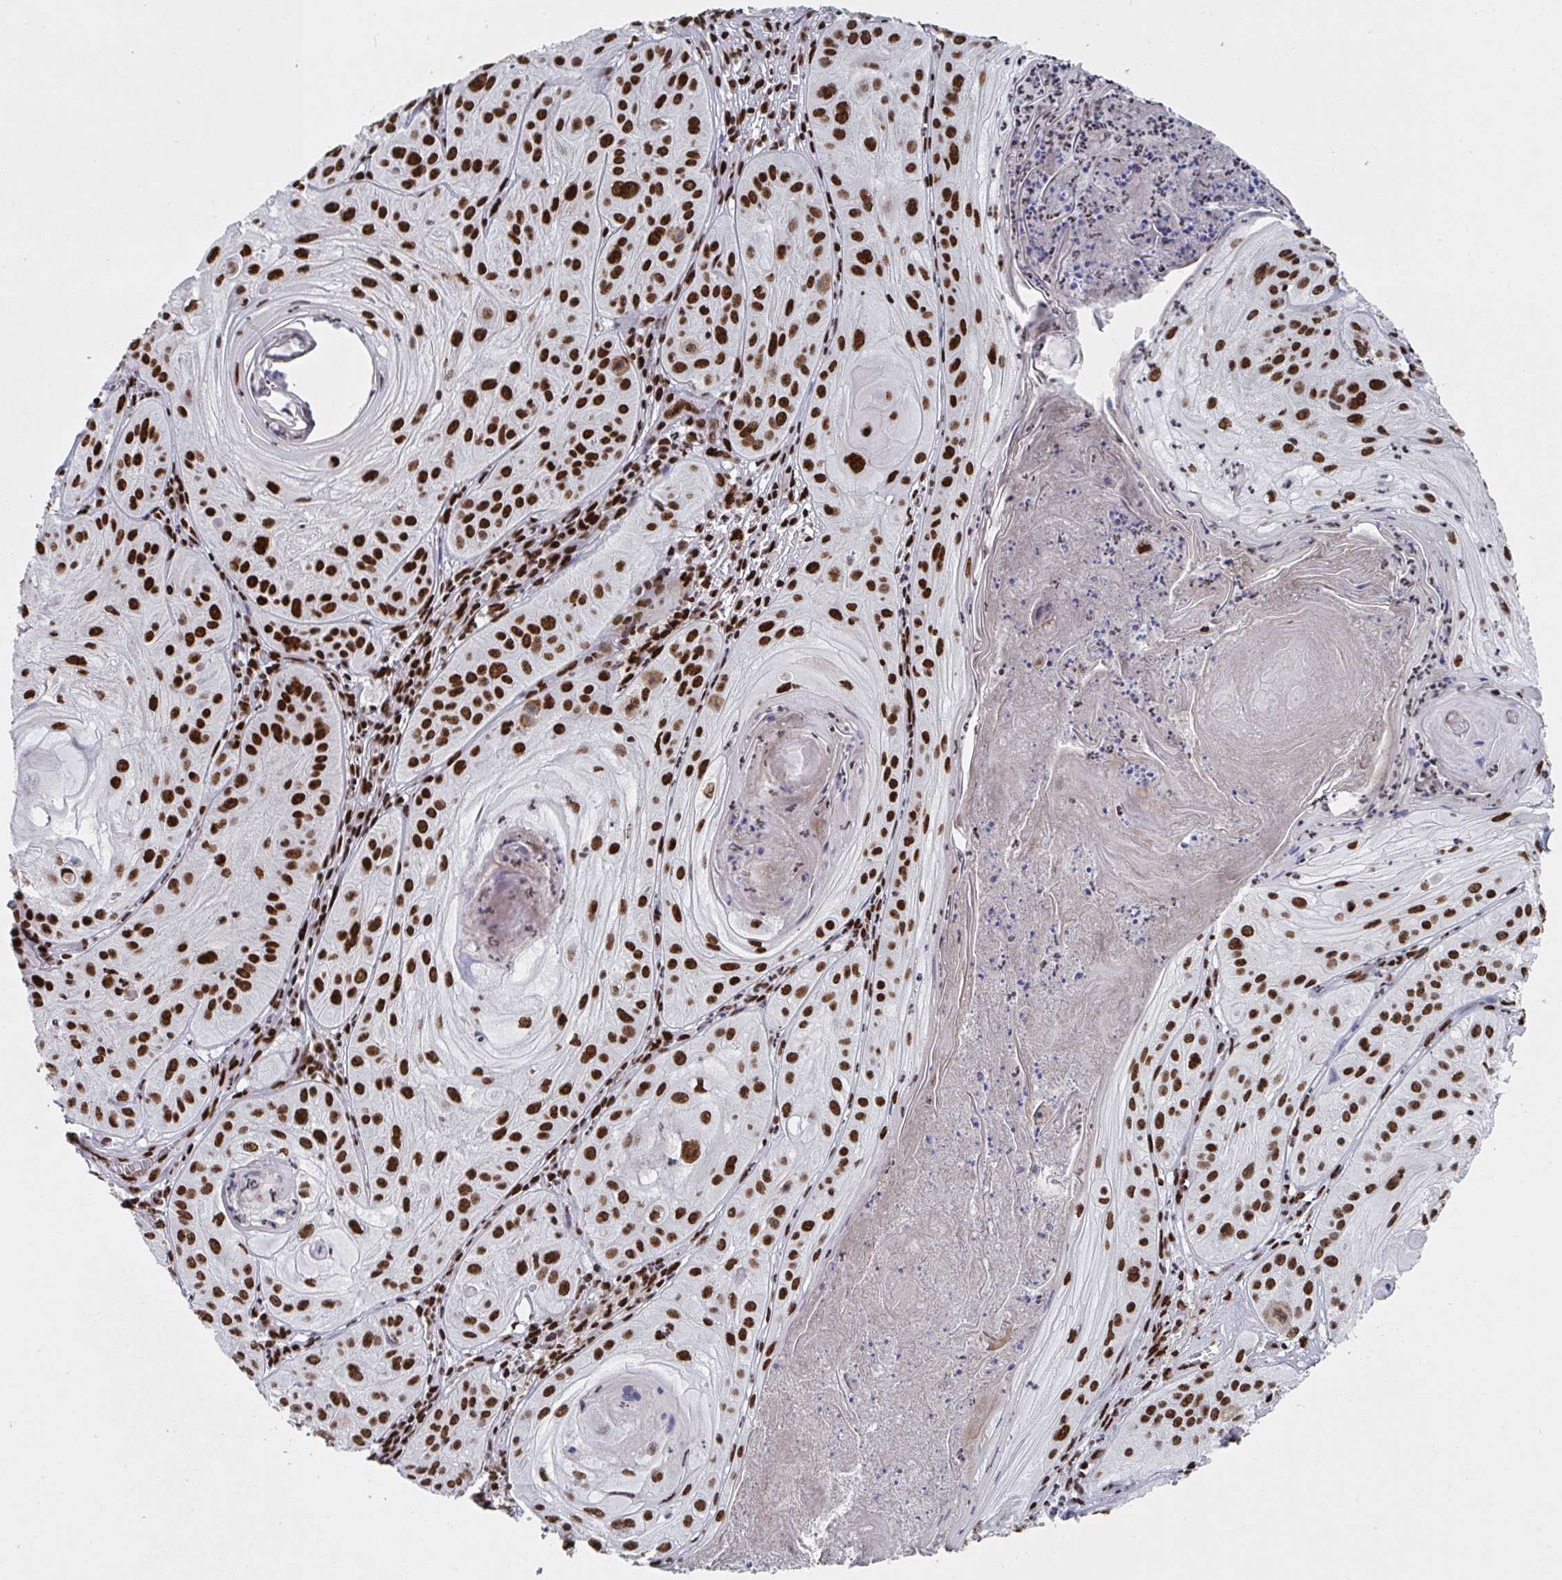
{"staining": {"intensity": "strong", "quantity": ">75%", "location": "nuclear"}, "tissue": "skin cancer", "cell_type": "Tumor cells", "image_type": "cancer", "snomed": [{"axis": "morphology", "description": "Squamous cell carcinoma, NOS"}, {"axis": "topography", "description": "Skin"}], "caption": "Strong nuclear positivity for a protein is appreciated in about >75% of tumor cells of squamous cell carcinoma (skin) using IHC.", "gene": "ZNF607", "patient": {"sex": "male", "age": 85}}